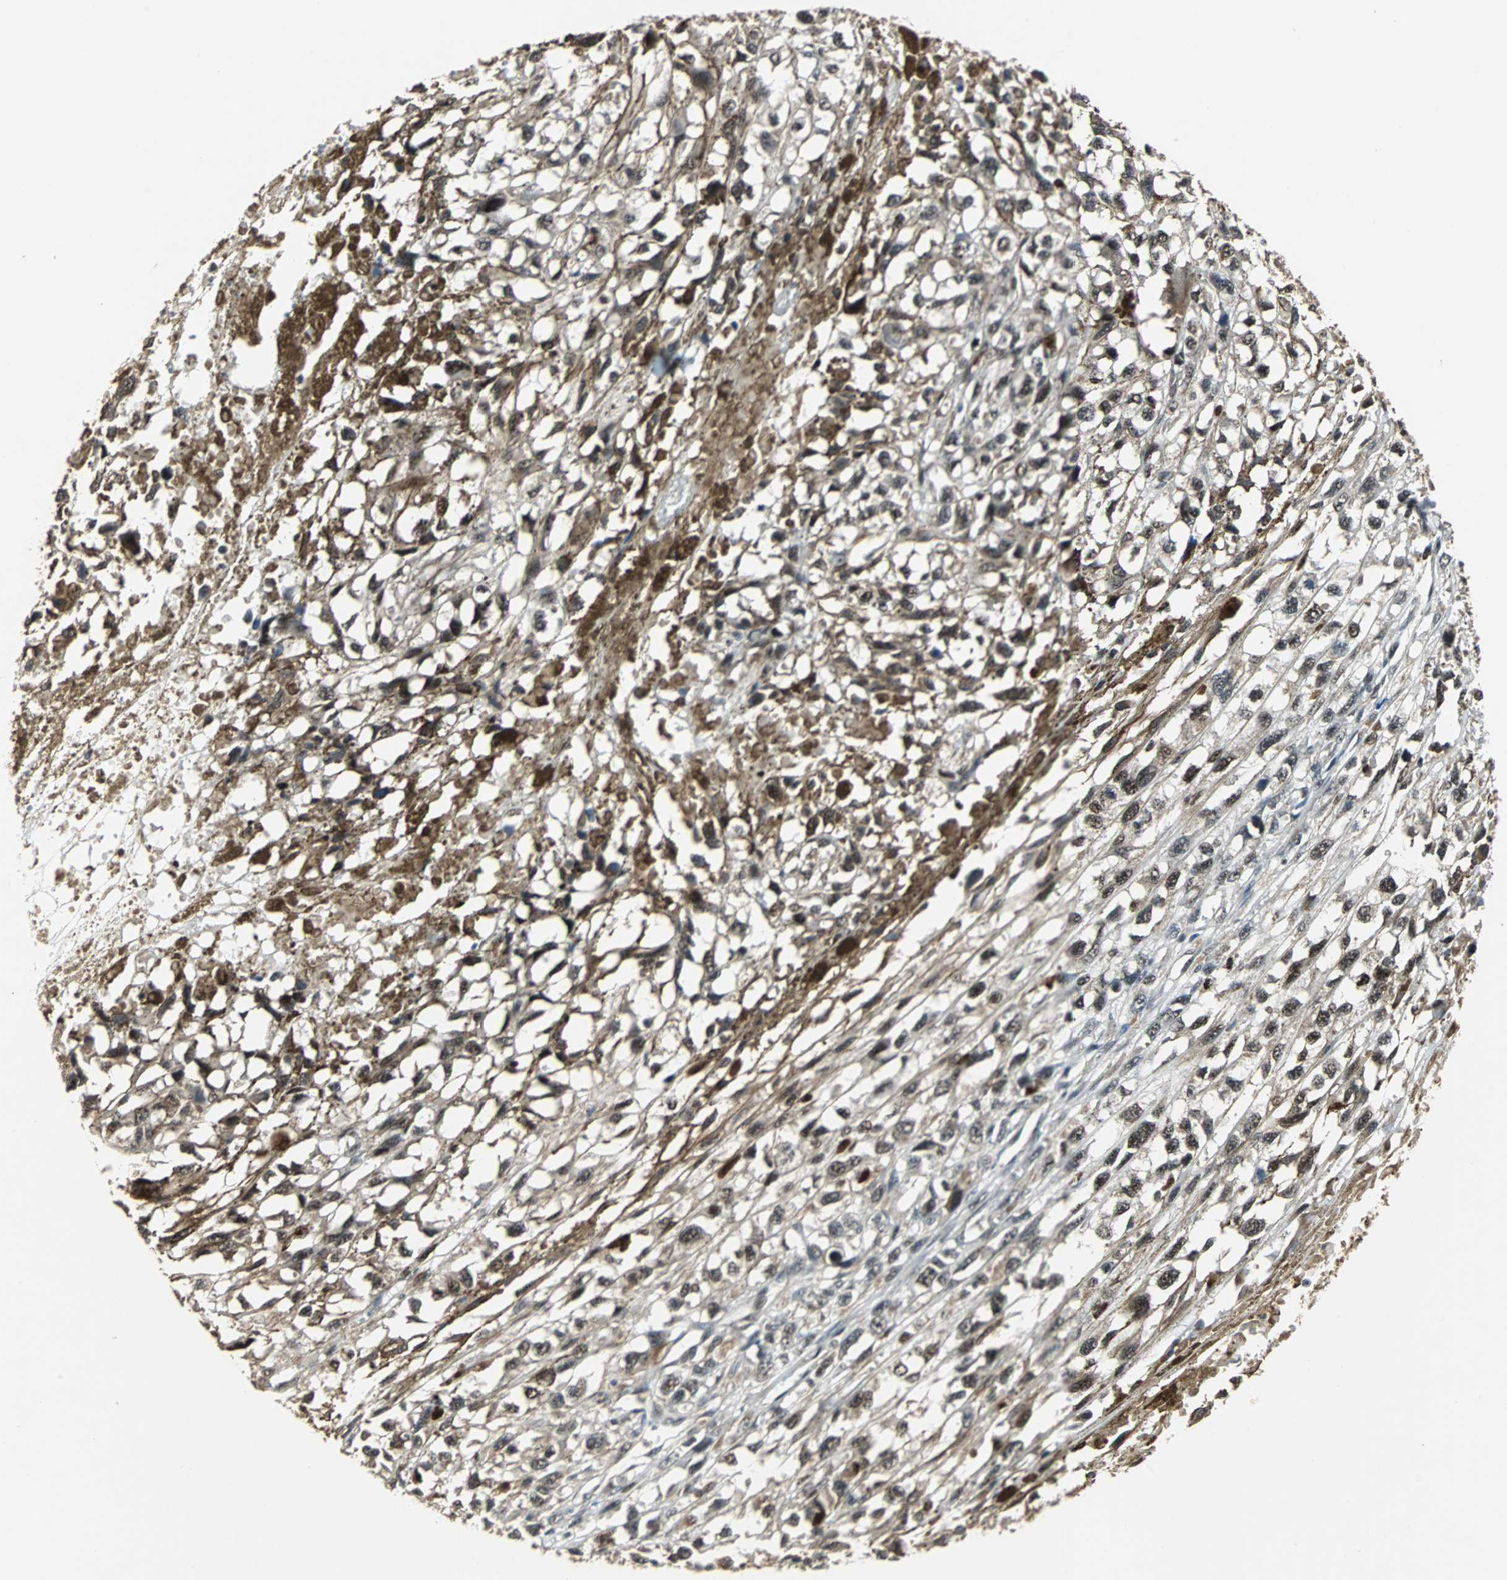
{"staining": {"intensity": "strong", "quantity": ">75%", "location": "nuclear"}, "tissue": "melanoma", "cell_type": "Tumor cells", "image_type": "cancer", "snomed": [{"axis": "morphology", "description": "Malignant melanoma, Metastatic site"}, {"axis": "topography", "description": "Lymph node"}], "caption": "A brown stain highlights strong nuclear staining of a protein in human malignant melanoma (metastatic site) tumor cells. (DAB (3,3'-diaminobenzidine) IHC with brightfield microscopy, high magnification).", "gene": "MED4", "patient": {"sex": "male", "age": 59}}